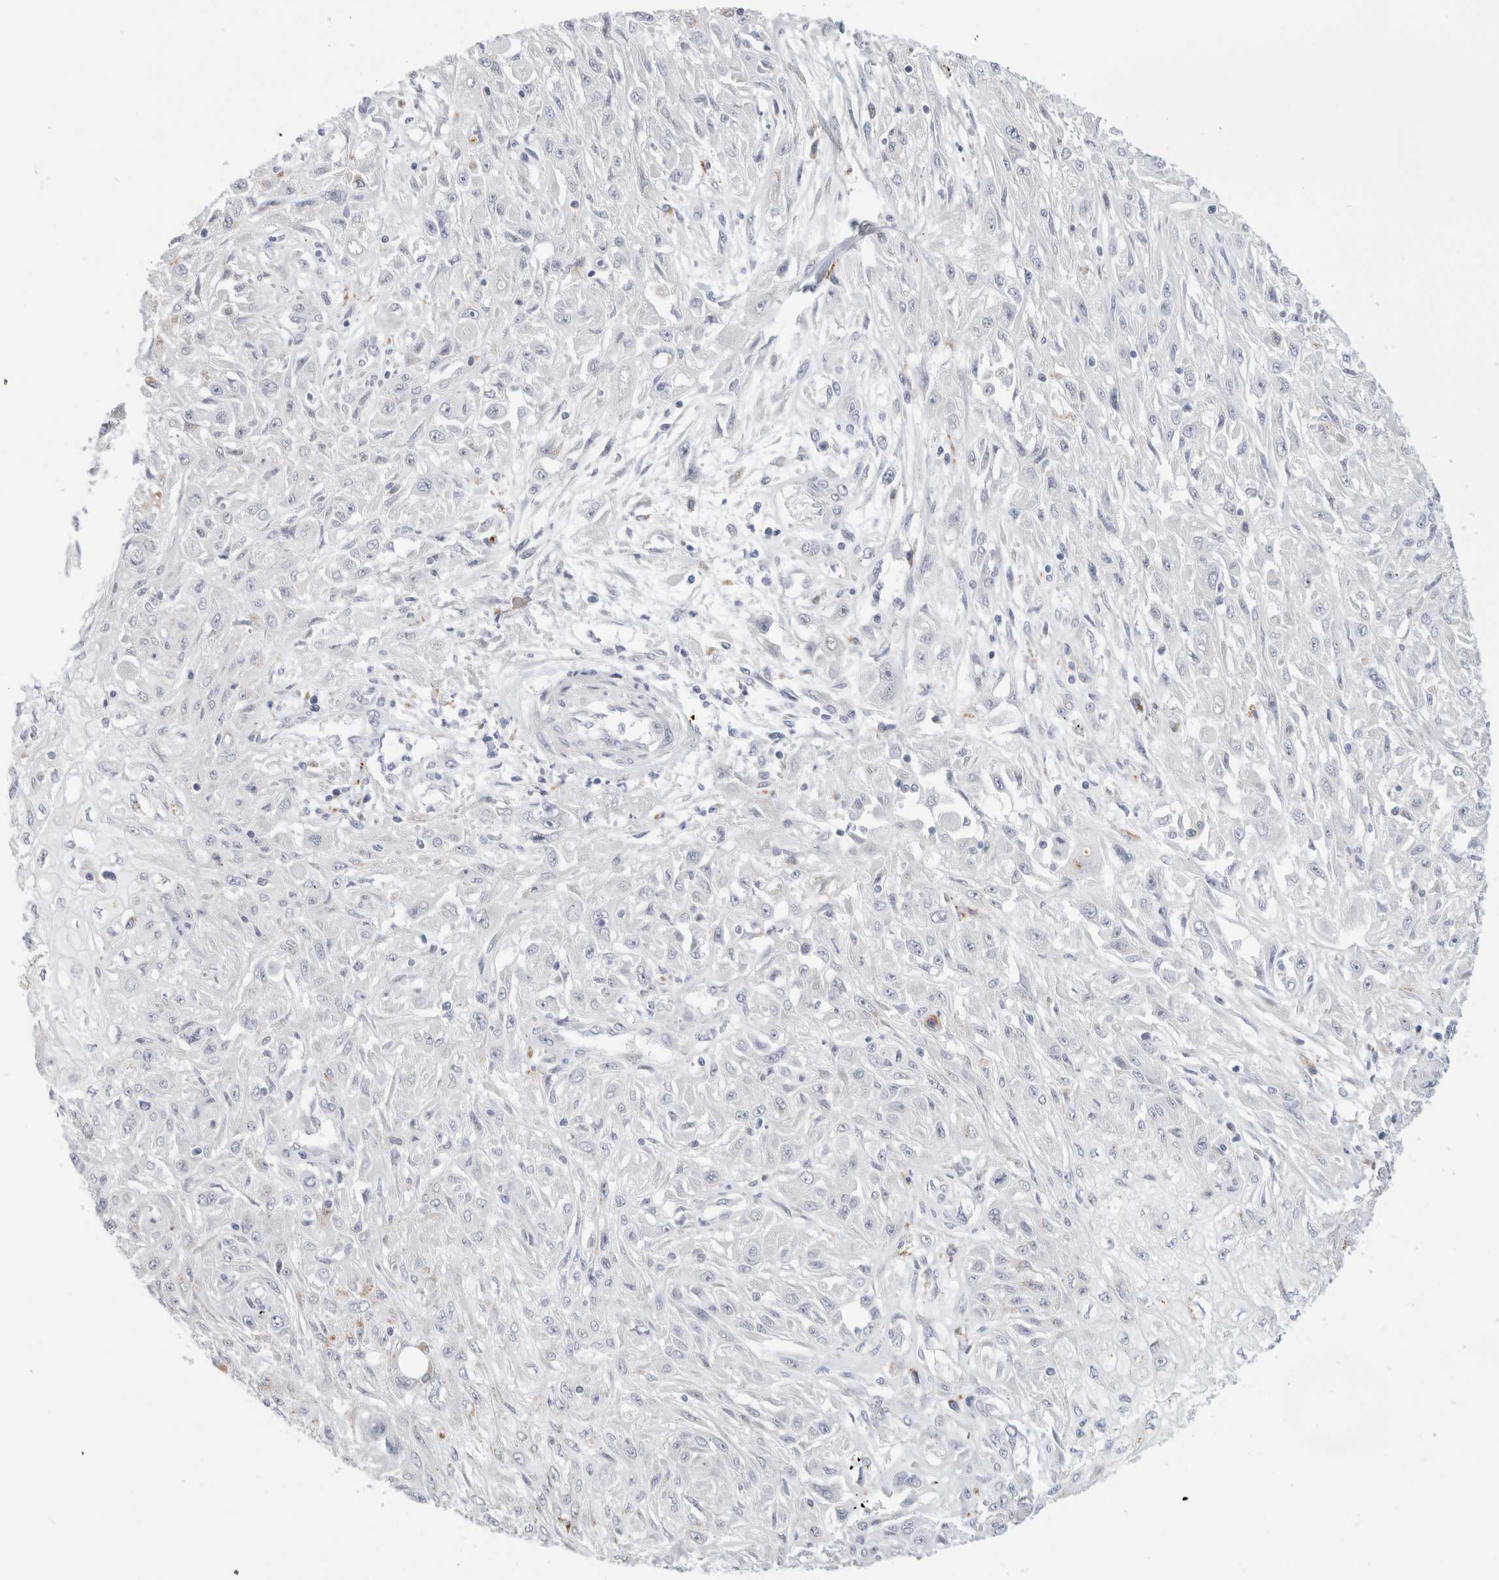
{"staining": {"intensity": "negative", "quantity": "none", "location": "none"}, "tissue": "skin cancer", "cell_type": "Tumor cells", "image_type": "cancer", "snomed": [{"axis": "morphology", "description": "Squamous cell carcinoma, NOS"}, {"axis": "morphology", "description": "Squamous cell carcinoma, metastatic, NOS"}, {"axis": "topography", "description": "Skin"}, {"axis": "topography", "description": "Lymph node"}], "caption": "A histopathology image of human skin squamous cell carcinoma is negative for staining in tumor cells.", "gene": "ANKMY1", "patient": {"sex": "male", "age": 75}}